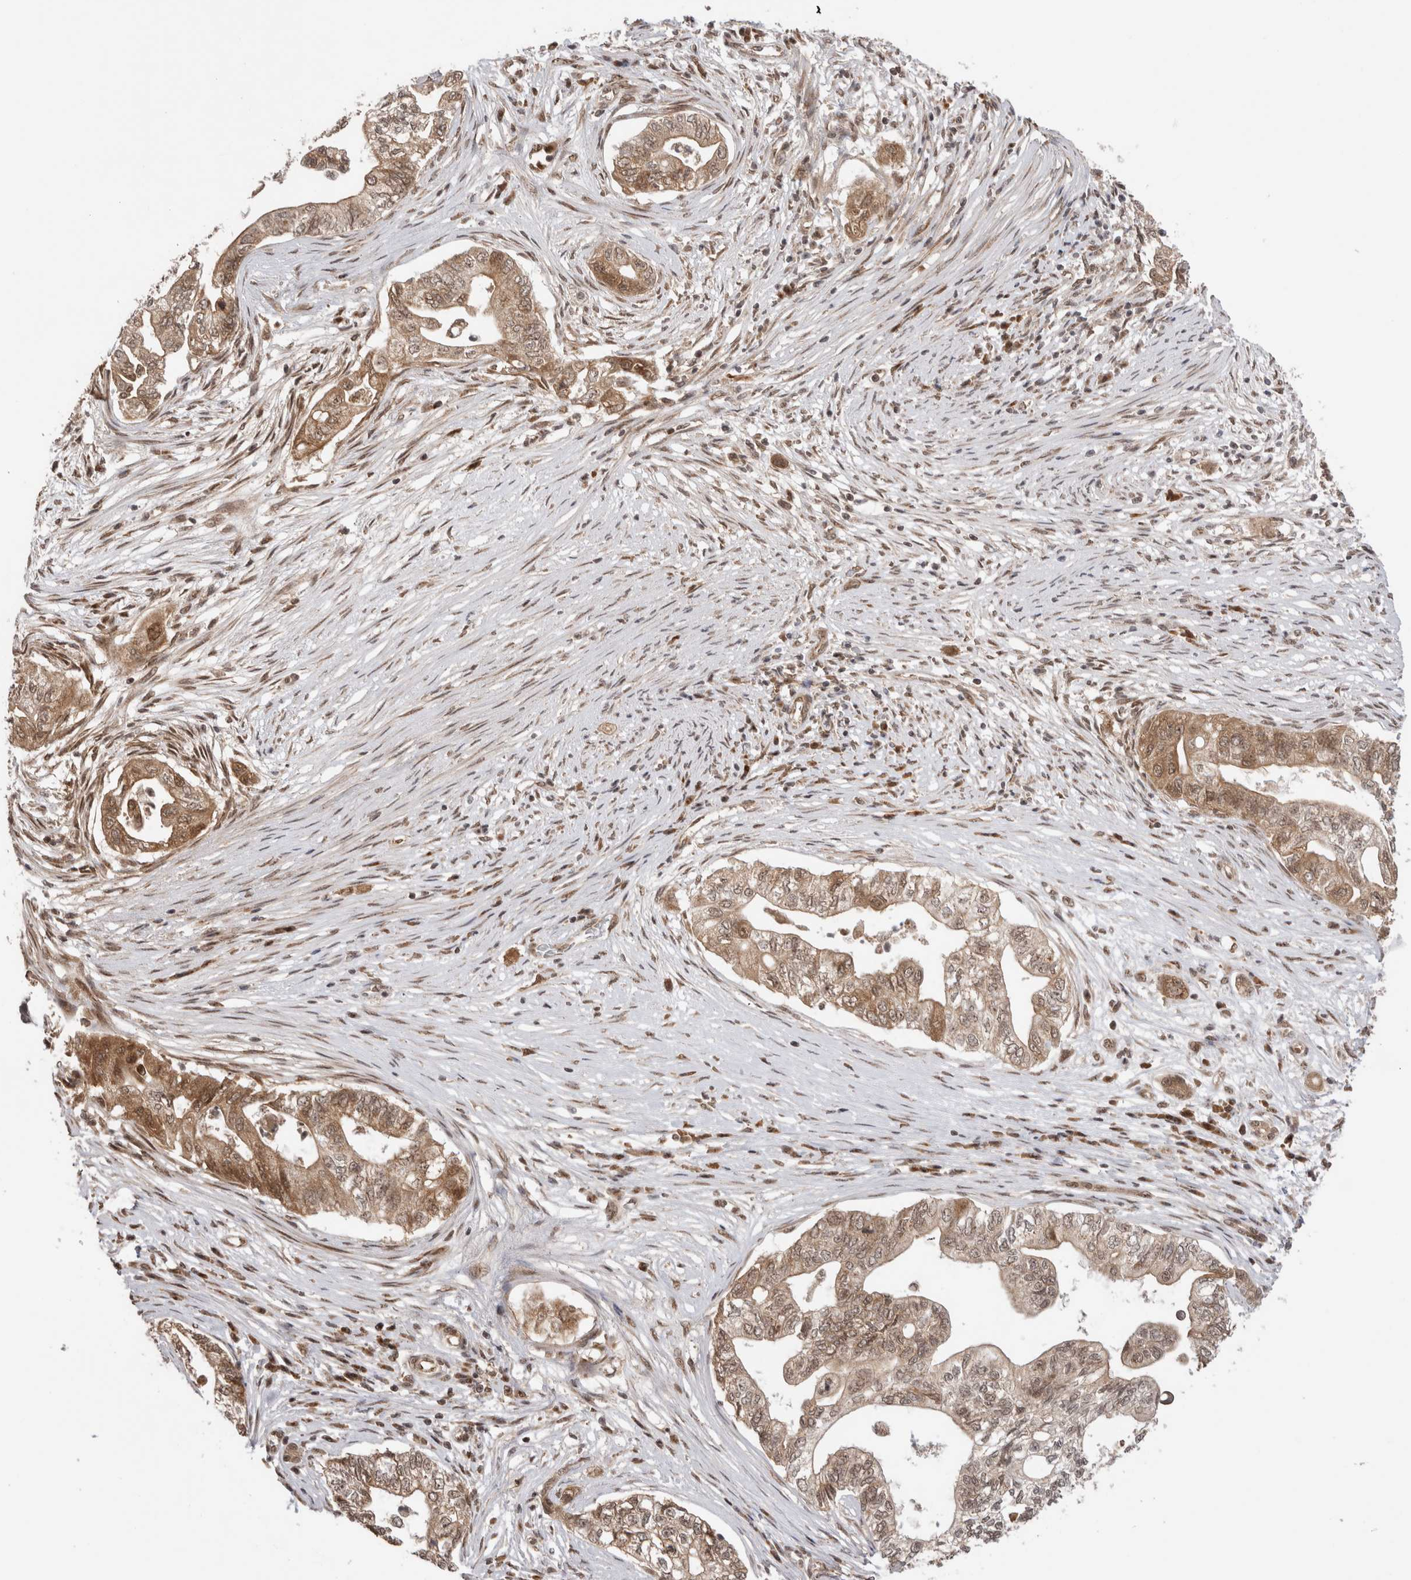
{"staining": {"intensity": "moderate", "quantity": ">75%", "location": "cytoplasmic/membranous,nuclear"}, "tissue": "pancreatic cancer", "cell_type": "Tumor cells", "image_type": "cancer", "snomed": [{"axis": "morphology", "description": "Adenocarcinoma, NOS"}, {"axis": "topography", "description": "Pancreas"}], "caption": "This is an image of immunohistochemistry (IHC) staining of pancreatic cancer (adenocarcinoma), which shows moderate positivity in the cytoplasmic/membranous and nuclear of tumor cells.", "gene": "TMEM65", "patient": {"sex": "male", "age": 72}}